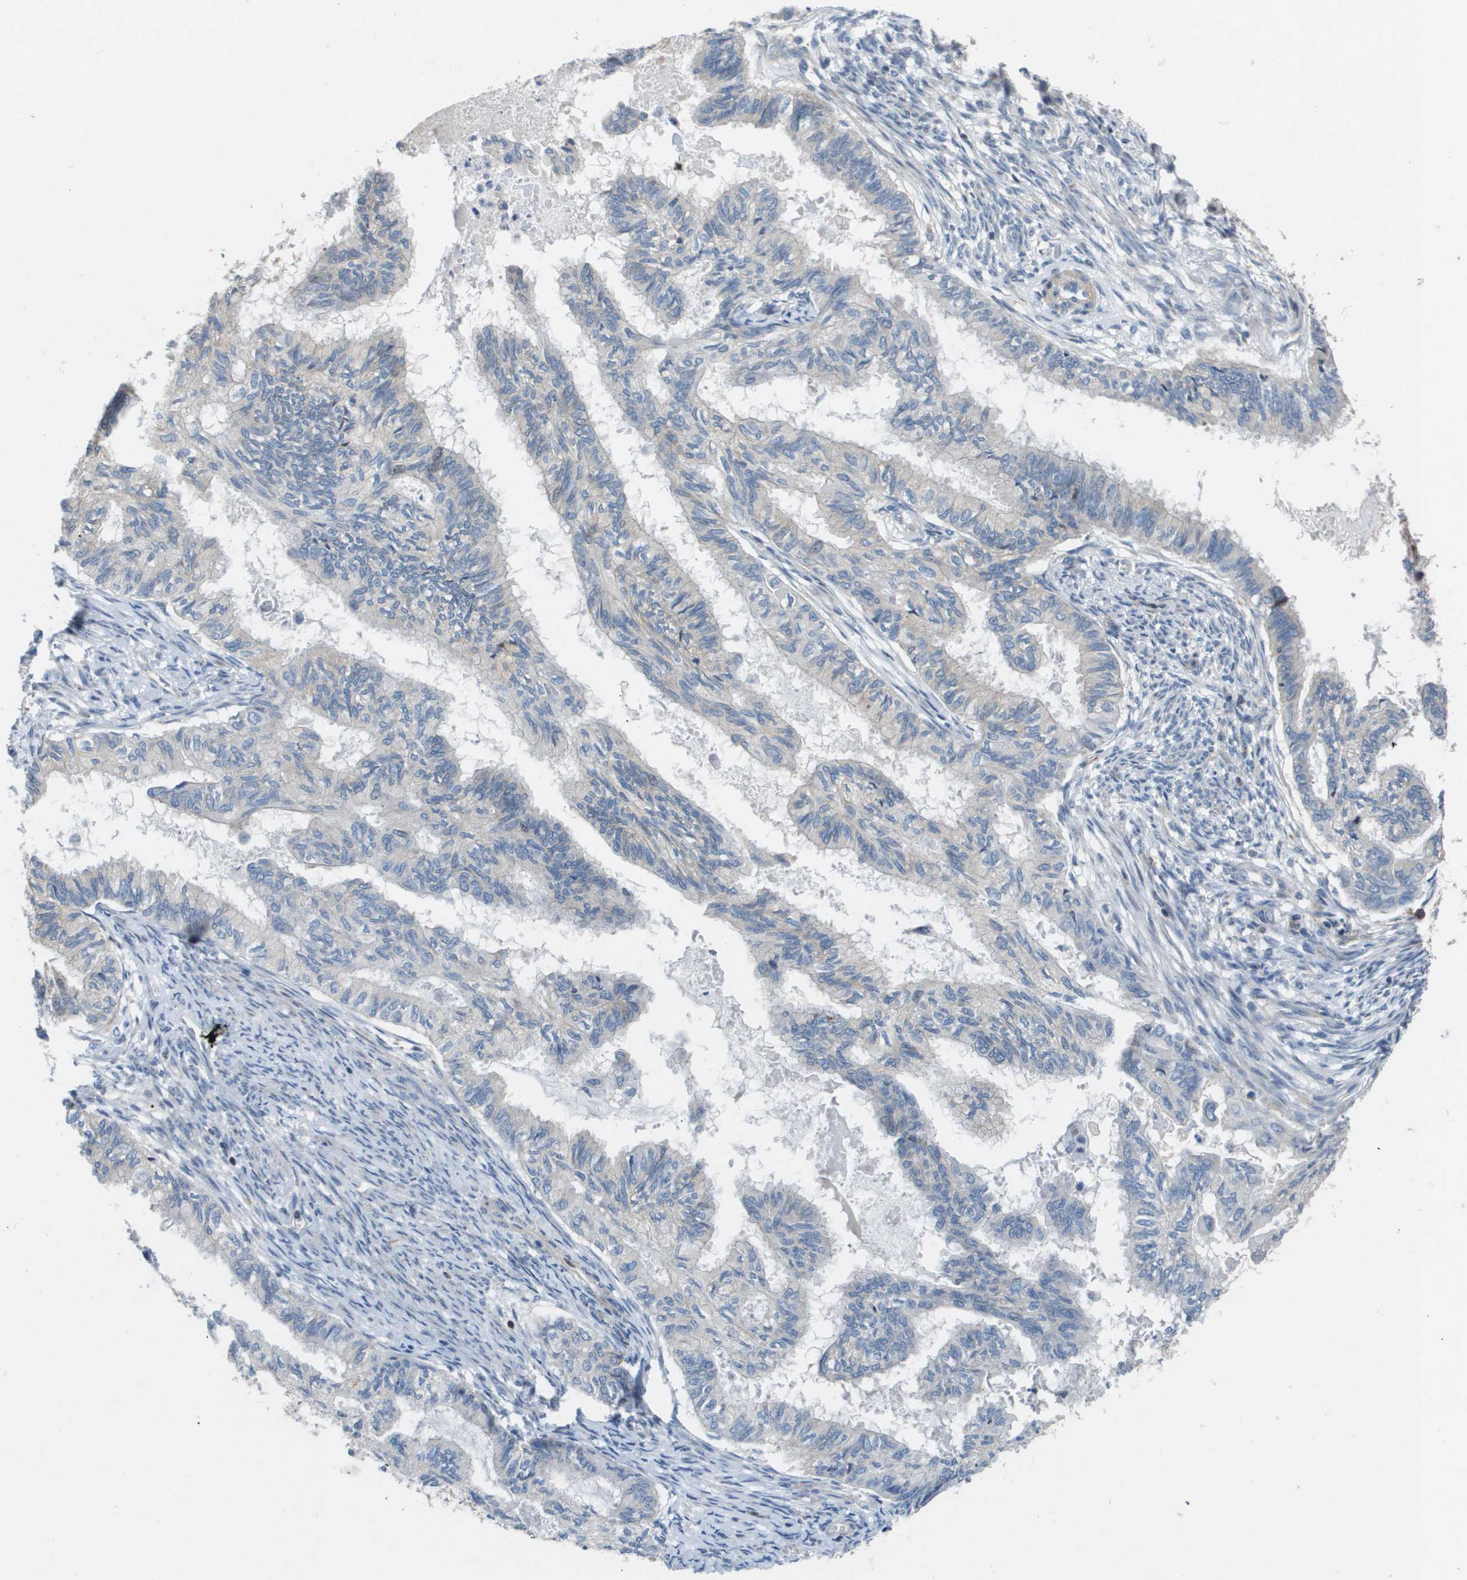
{"staining": {"intensity": "negative", "quantity": "none", "location": "none"}, "tissue": "cervical cancer", "cell_type": "Tumor cells", "image_type": "cancer", "snomed": [{"axis": "morphology", "description": "Normal tissue, NOS"}, {"axis": "morphology", "description": "Adenocarcinoma, NOS"}, {"axis": "topography", "description": "Cervix"}, {"axis": "topography", "description": "Endometrium"}], "caption": "Cervical cancer stained for a protein using immunohistochemistry shows no positivity tumor cells.", "gene": "SCN4B", "patient": {"sex": "female", "age": 86}}